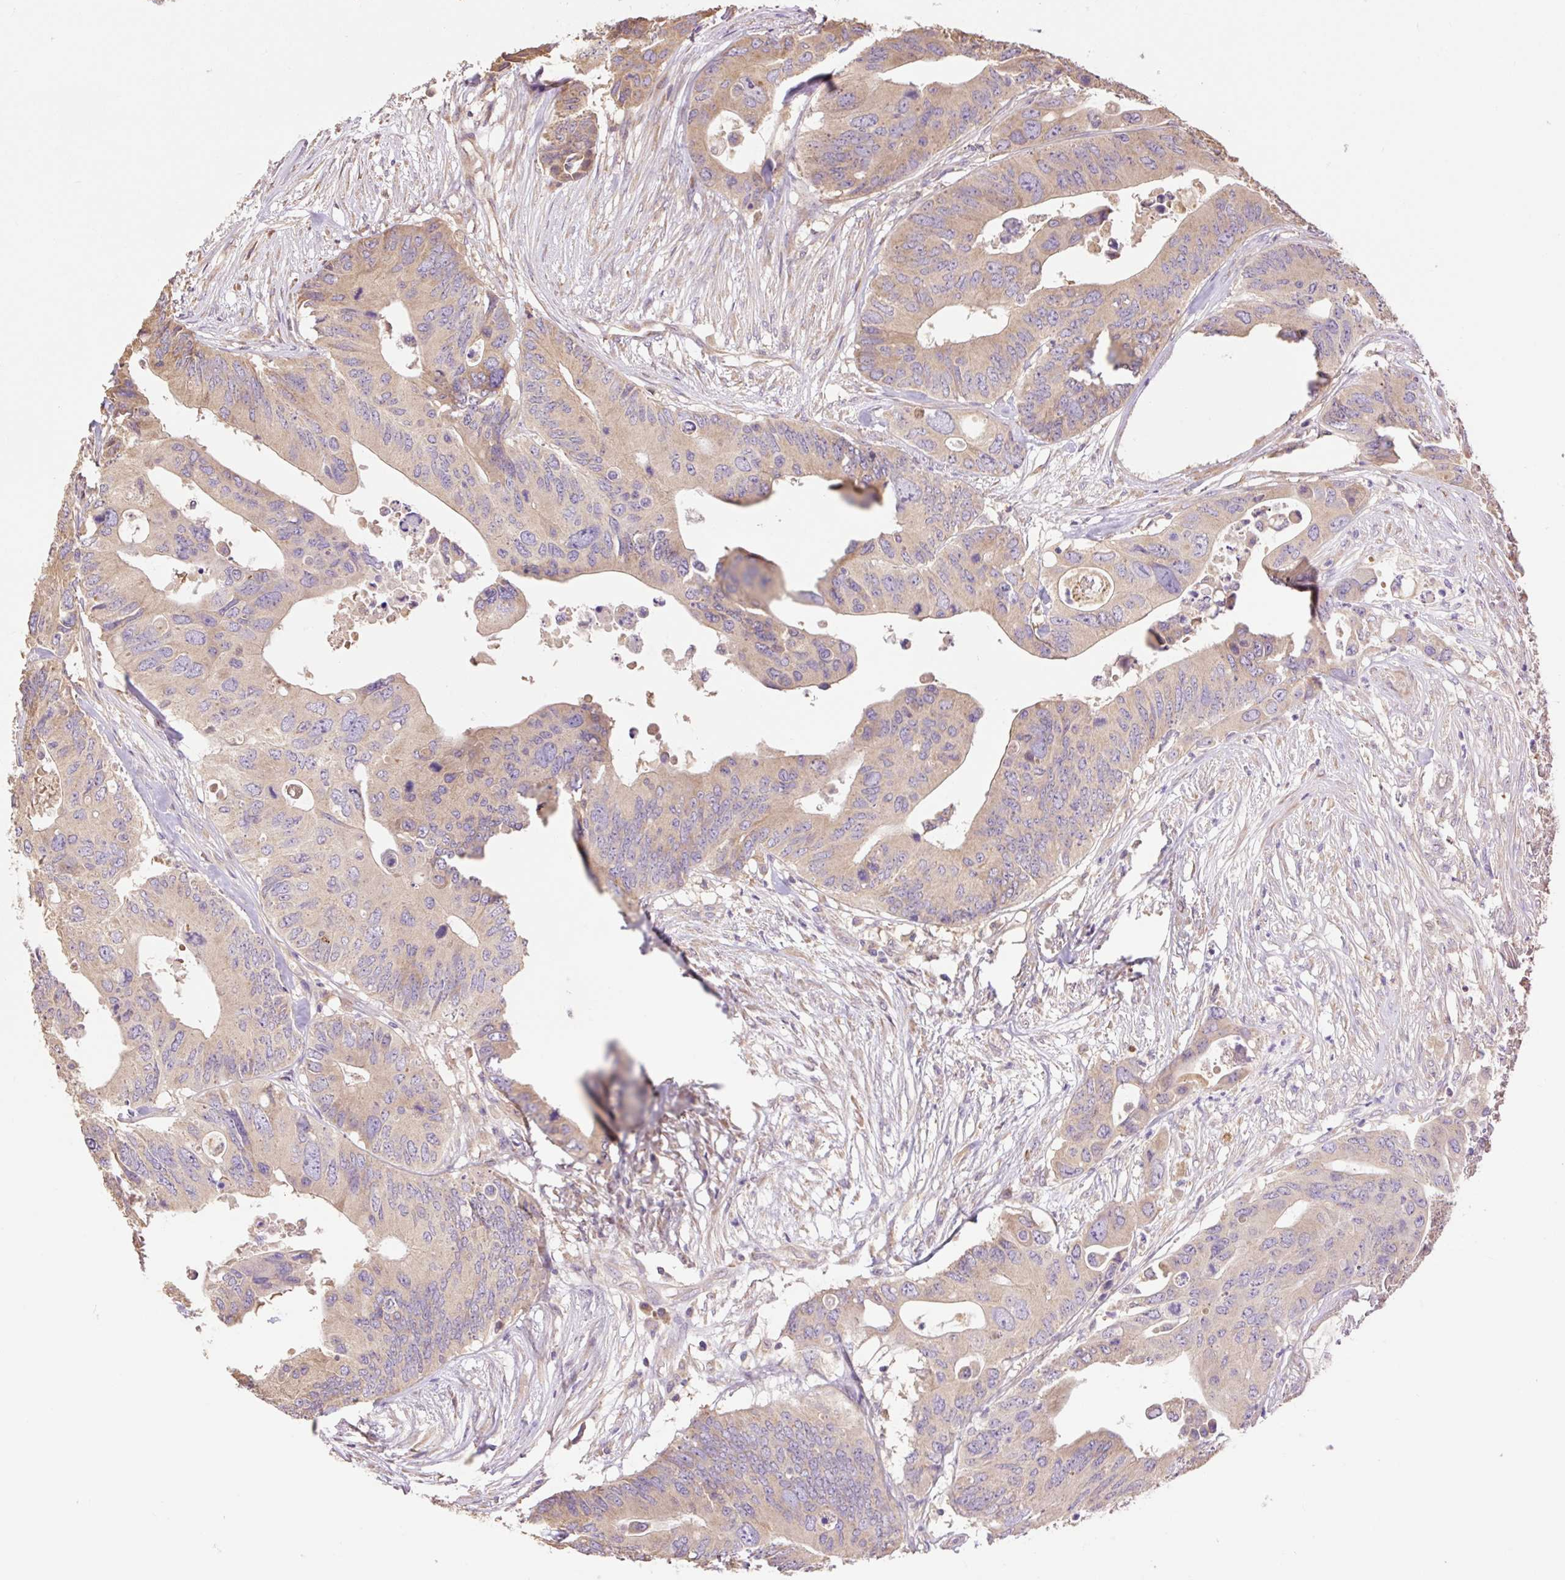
{"staining": {"intensity": "moderate", "quantity": "25%-75%", "location": "cytoplasmic/membranous"}, "tissue": "colorectal cancer", "cell_type": "Tumor cells", "image_type": "cancer", "snomed": [{"axis": "morphology", "description": "Adenocarcinoma, NOS"}, {"axis": "topography", "description": "Colon"}], "caption": "Protein expression analysis of human colorectal cancer (adenocarcinoma) reveals moderate cytoplasmic/membranous positivity in approximately 25%-75% of tumor cells.", "gene": "DESI1", "patient": {"sex": "male", "age": 71}}